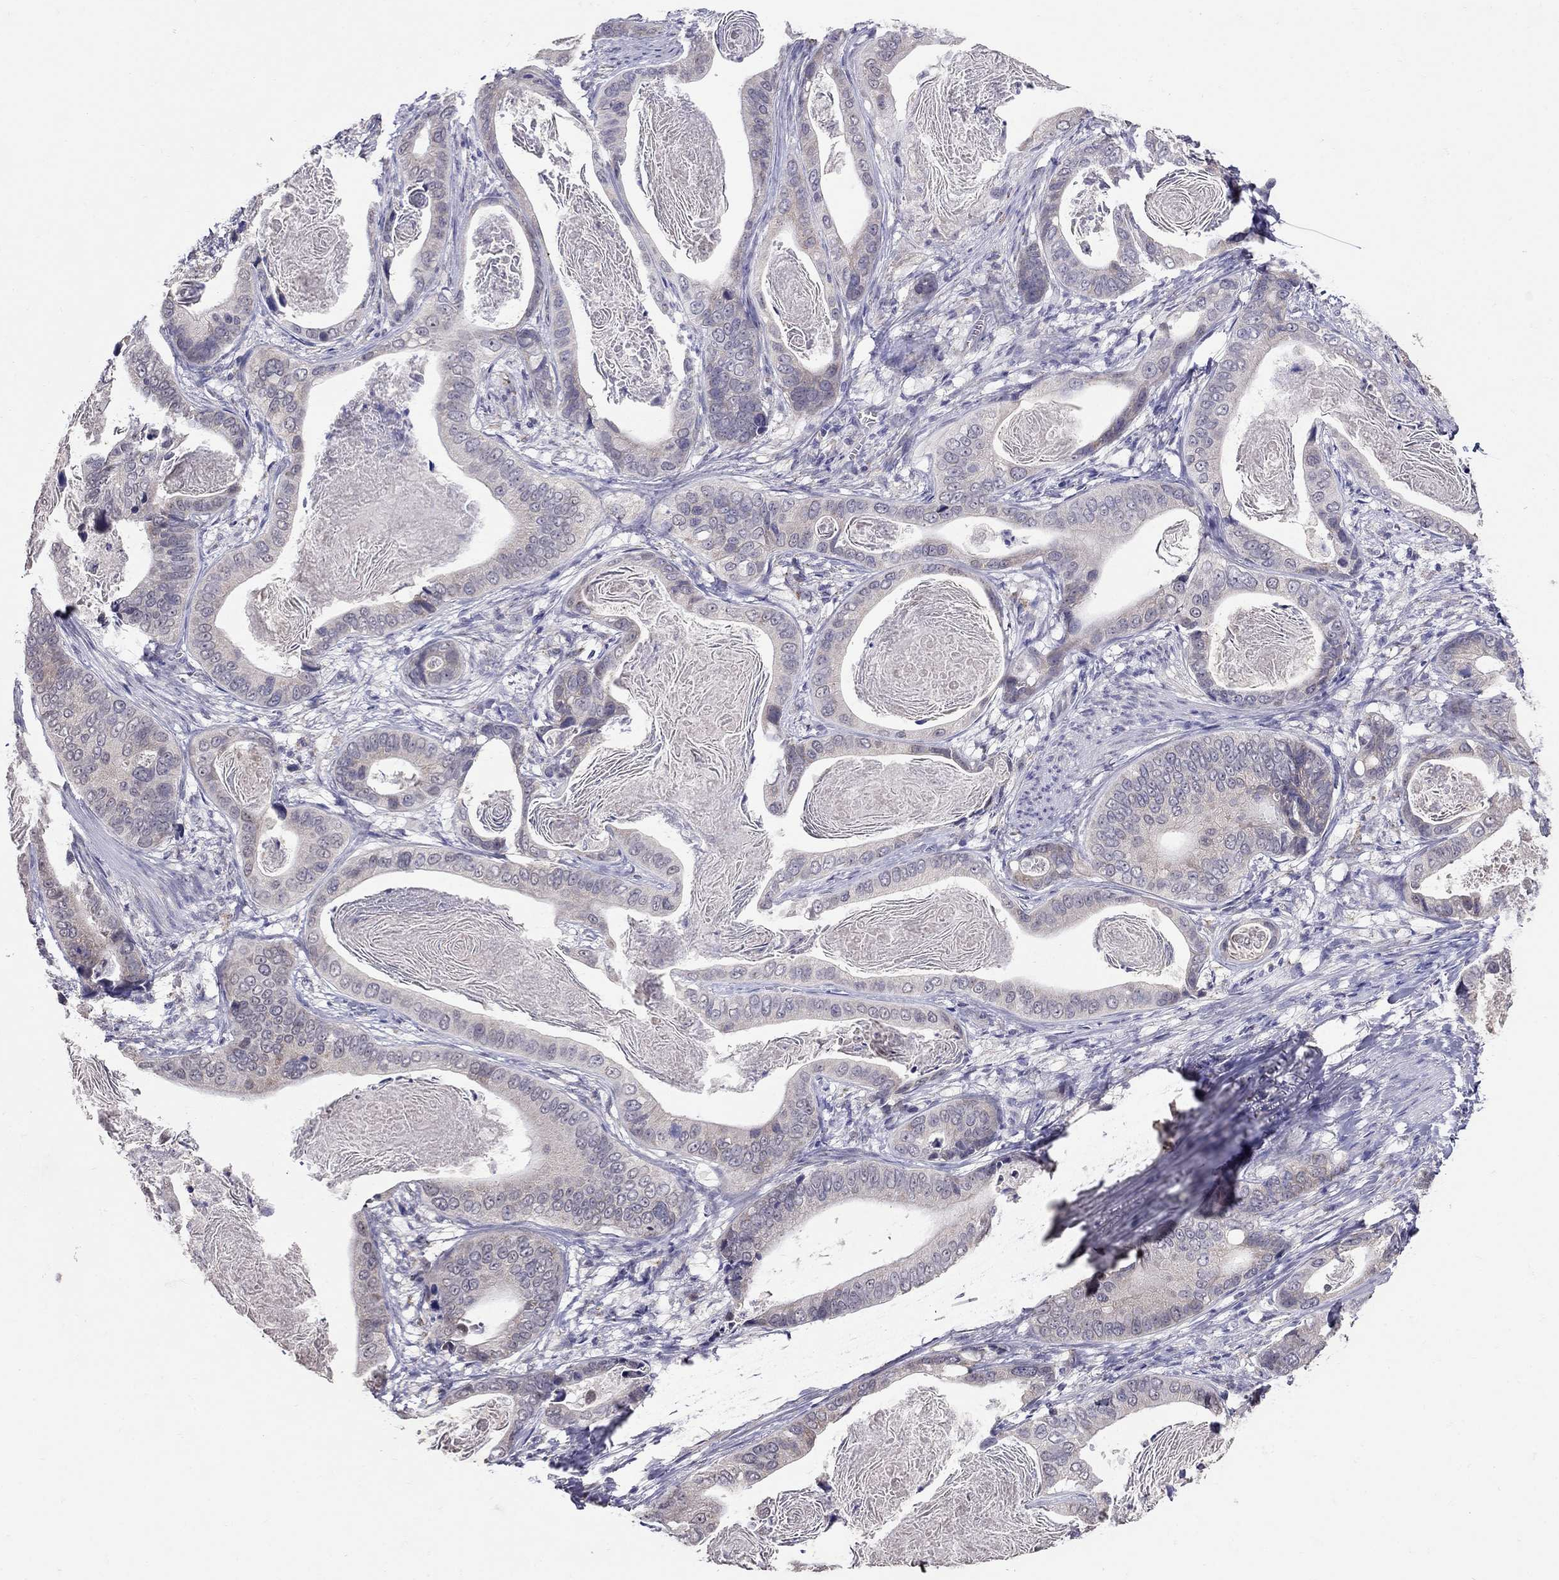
{"staining": {"intensity": "negative", "quantity": "none", "location": "none"}, "tissue": "stomach cancer", "cell_type": "Tumor cells", "image_type": "cancer", "snomed": [{"axis": "morphology", "description": "Adenocarcinoma, NOS"}, {"axis": "topography", "description": "Stomach"}], "caption": "Immunohistochemical staining of human stomach cancer (adenocarcinoma) exhibits no significant expression in tumor cells.", "gene": "MYO3B", "patient": {"sex": "male", "age": 84}}